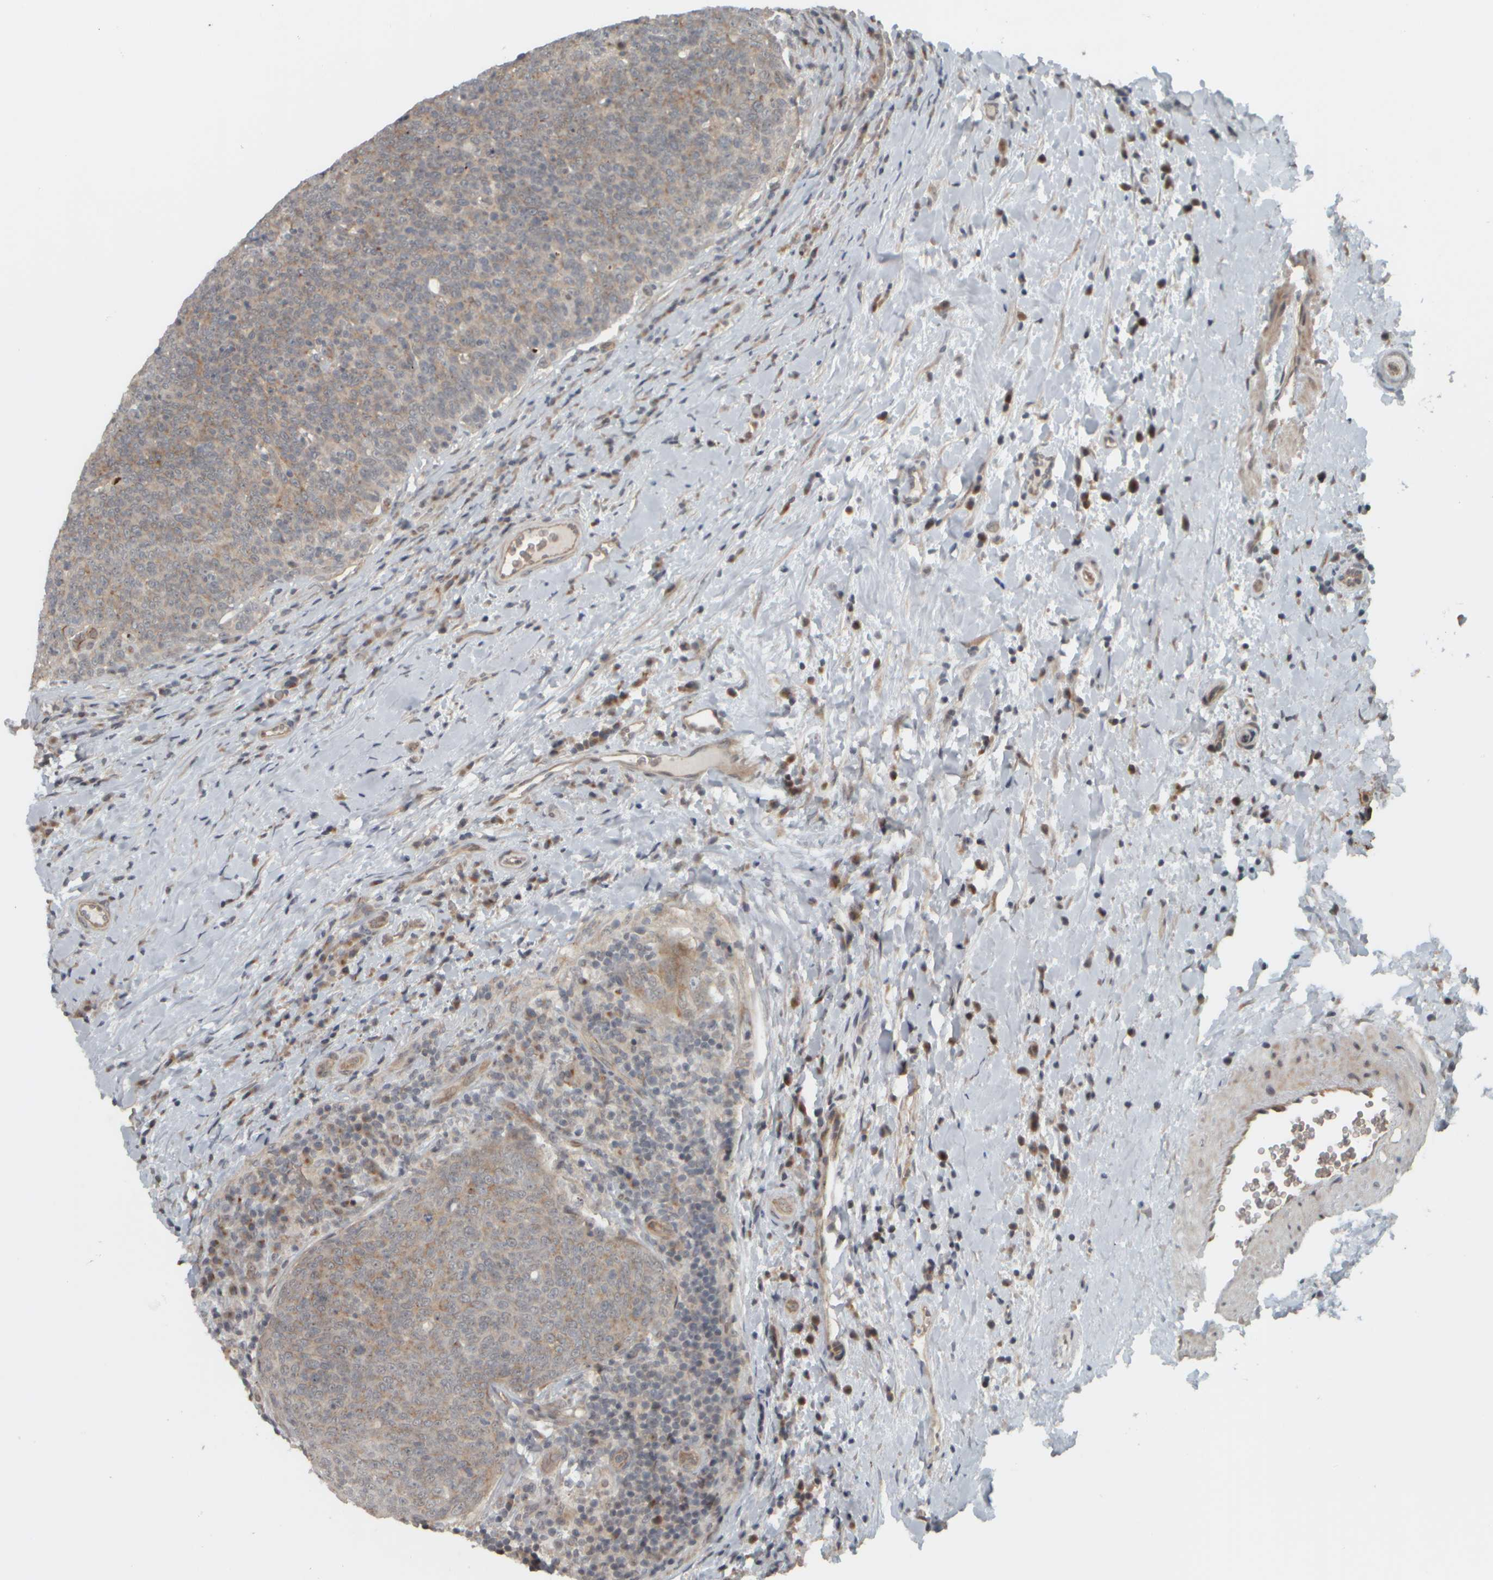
{"staining": {"intensity": "weak", "quantity": ">75%", "location": "cytoplasmic/membranous"}, "tissue": "head and neck cancer", "cell_type": "Tumor cells", "image_type": "cancer", "snomed": [{"axis": "morphology", "description": "Squamous cell carcinoma, NOS"}, {"axis": "morphology", "description": "Squamous cell carcinoma, metastatic, NOS"}, {"axis": "topography", "description": "Lymph node"}, {"axis": "topography", "description": "Head-Neck"}], "caption": "Protein expression by immunohistochemistry (IHC) shows weak cytoplasmic/membranous expression in about >75% of tumor cells in head and neck cancer.", "gene": "NAPG", "patient": {"sex": "male", "age": 62}}